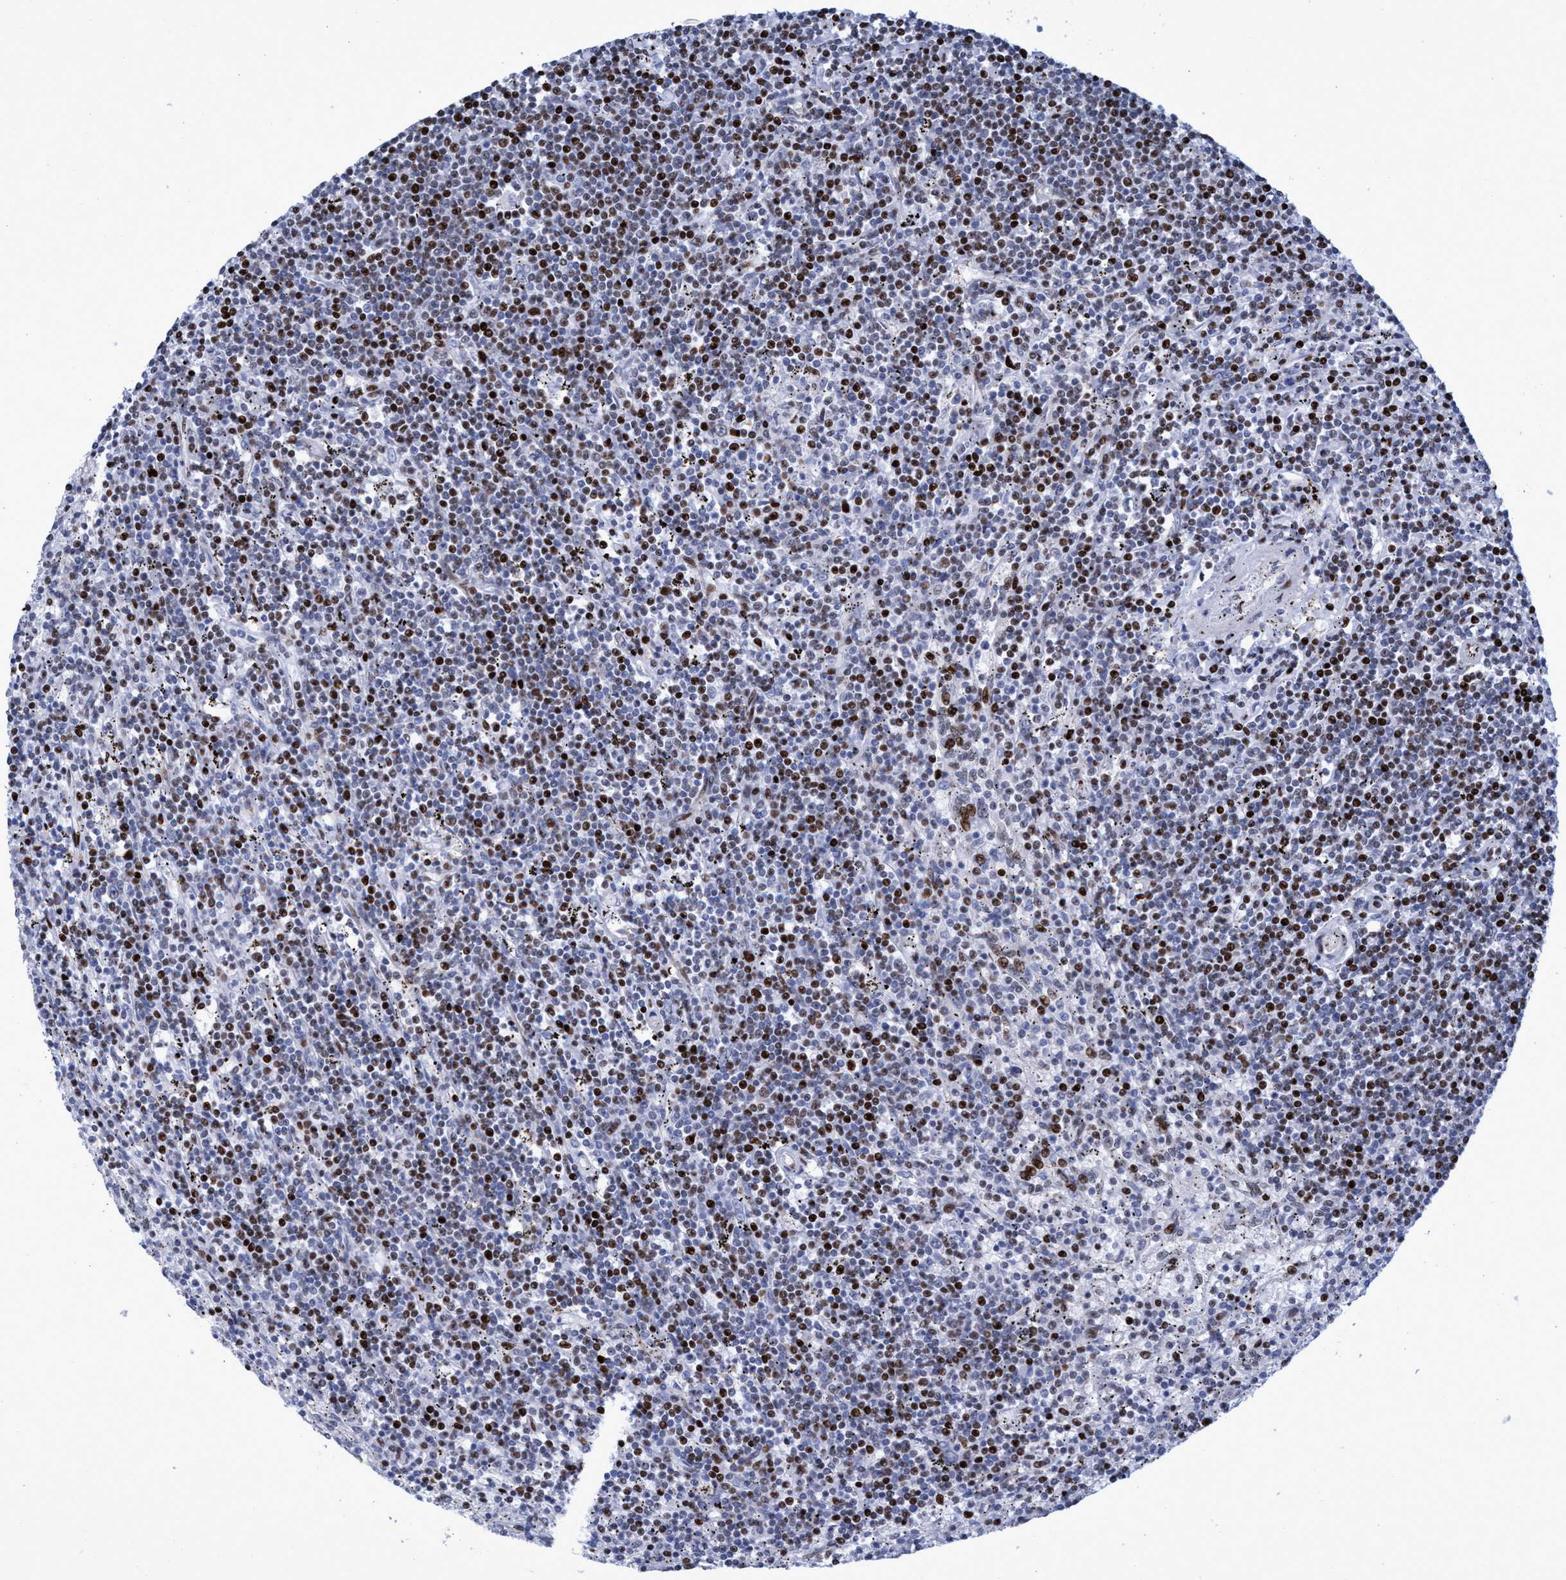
{"staining": {"intensity": "strong", "quantity": "25%-75%", "location": "nuclear"}, "tissue": "lymphoma", "cell_type": "Tumor cells", "image_type": "cancer", "snomed": [{"axis": "morphology", "description": "Malignant lymphoma, non-Hodgkin's type, Low grade"}, {"axis": "topography", "description": "Spleen"}], "caption": "Brown immunohistochemical staining in human low-grade malignant lymphoma, non-Hodgkin's type exhibits strong nuclear positivity in approximately 25%-75% of tumor cells.", "gene": "R3HCC1", "patient": {"sex": "male", "age": 76}}